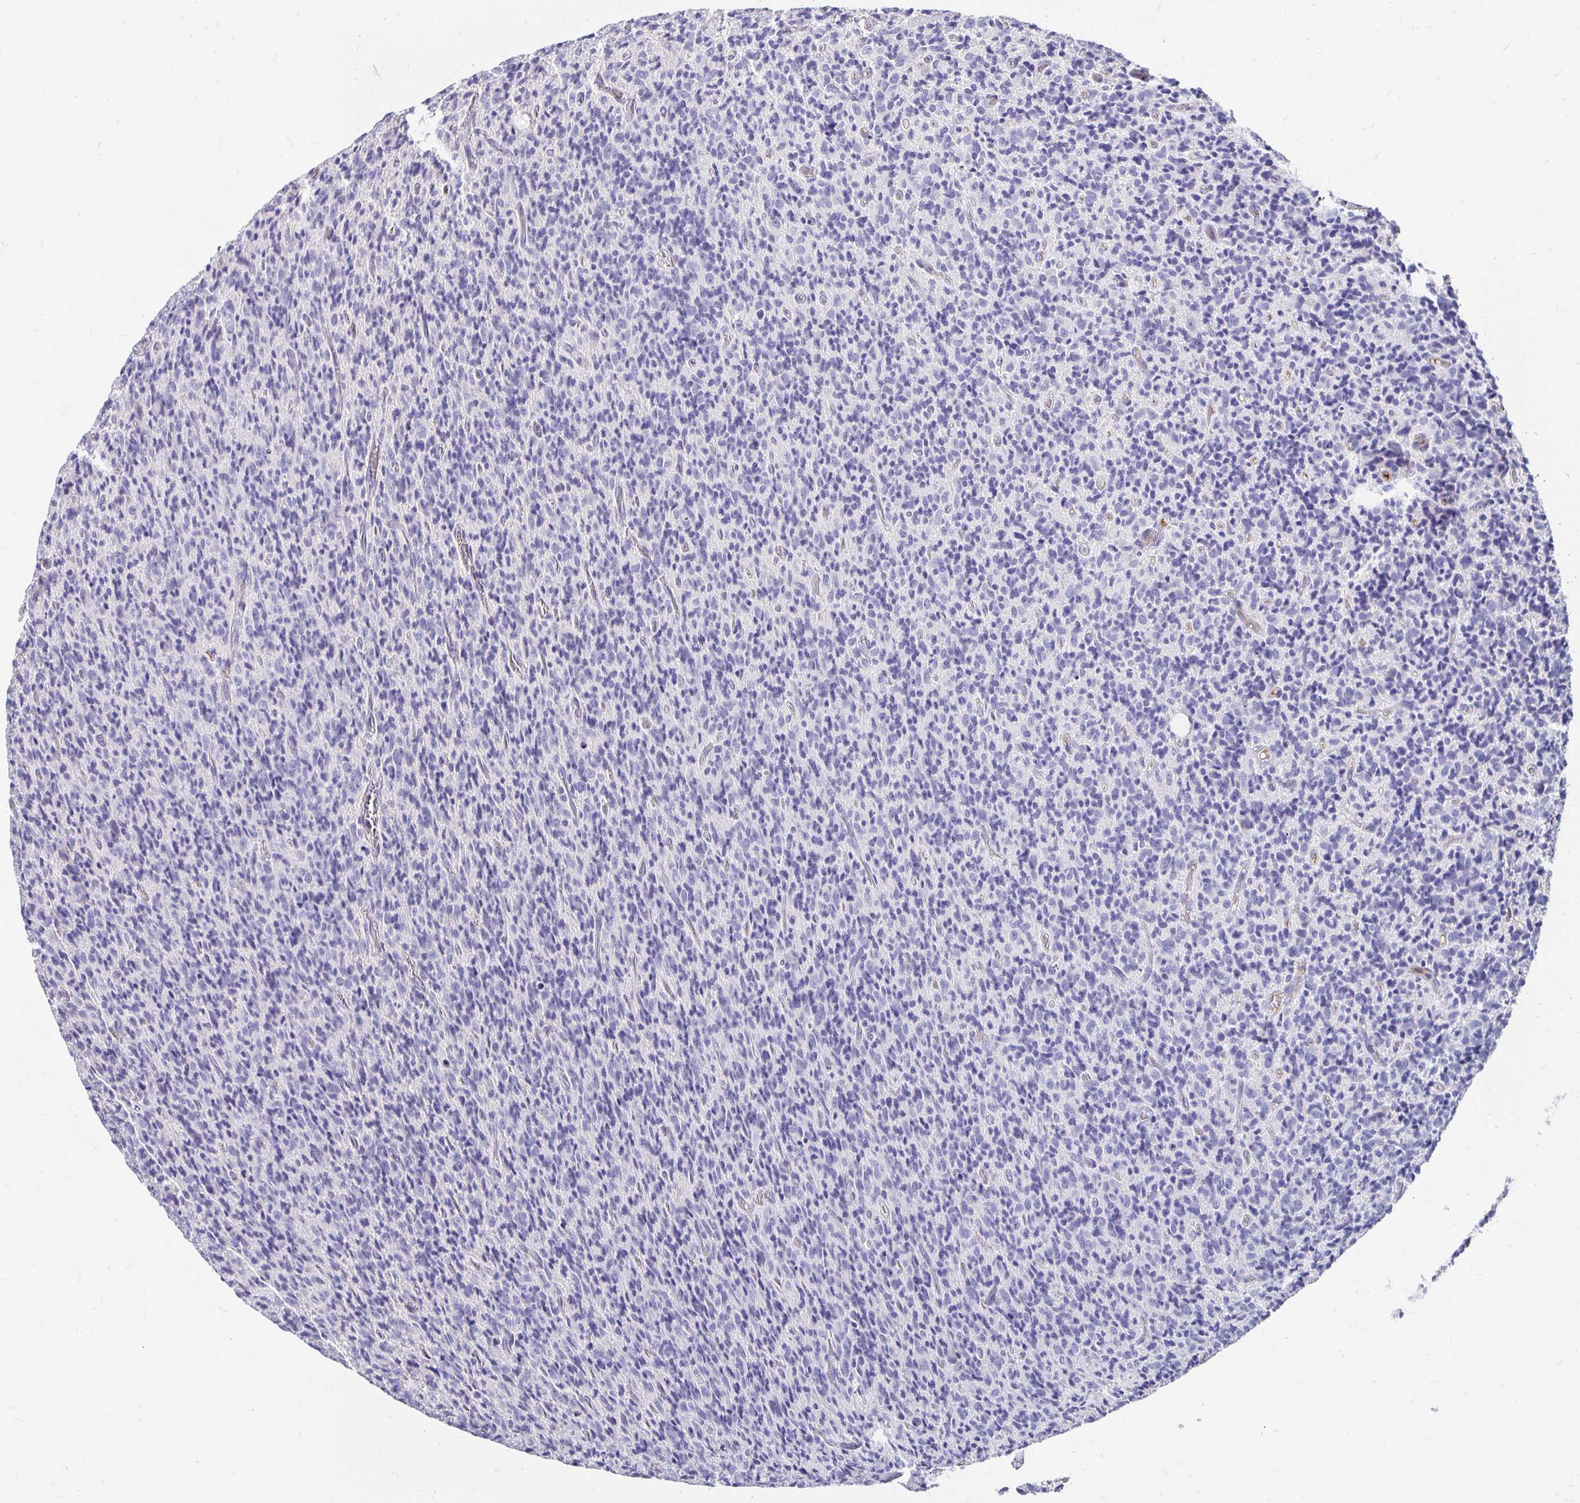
{"staining": {"intensity": "negative", "quantity": "none", "location": "none"}, "tissue": "glioma", "cell_type": "Tumor cells", "image_type": "cancer", "snomed": [{"axis": "morphology", "description": "Glioma, malignant, High grade"}, {"axis": "topography", "description": "Brain"}], "caption": "The image shows no staining of tumor cells in glioma. (Immunohistochemistry, brightfield microscopy, high magnification).", "gene": "APOB", "patient": {"sex": "male", "age": 76}}